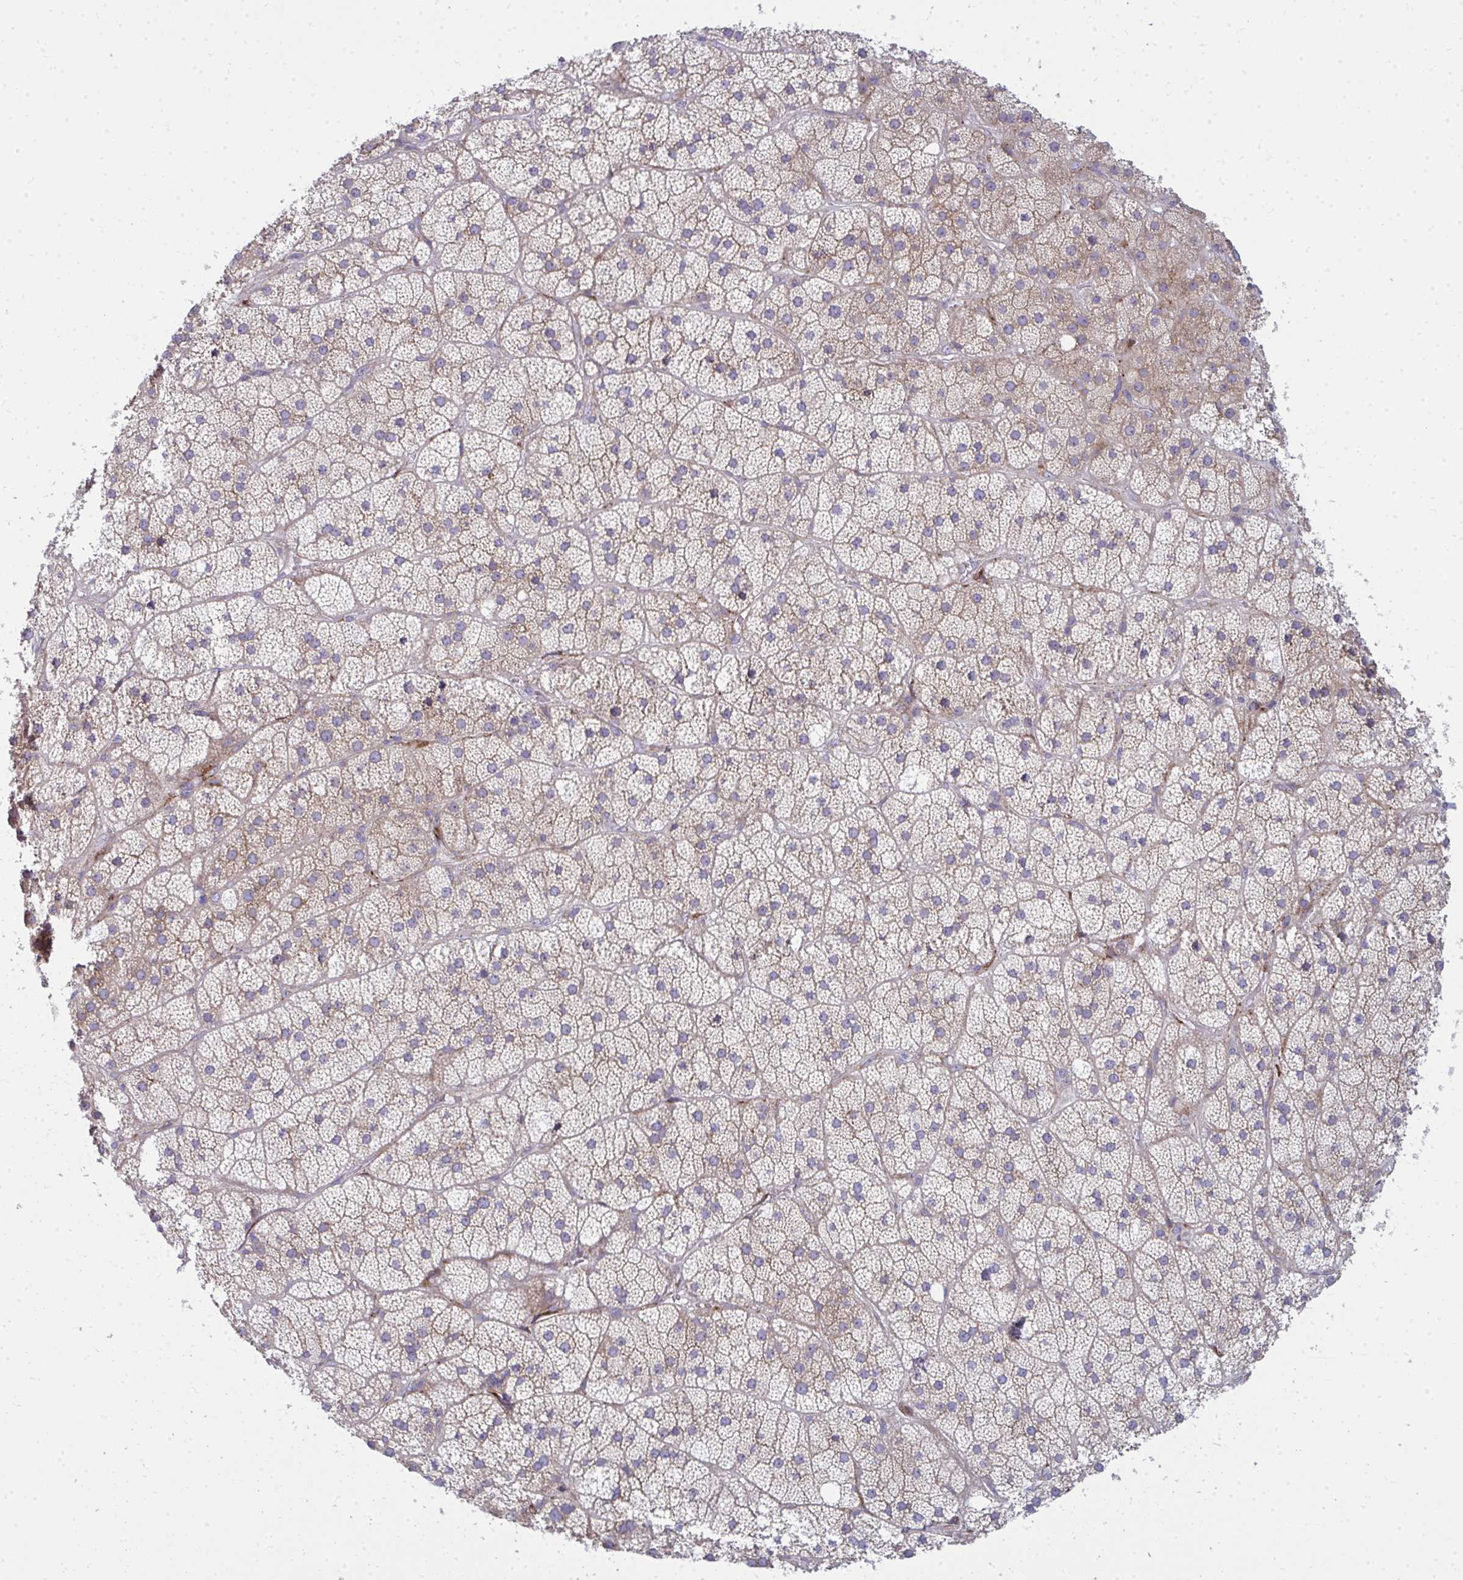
{"staining": {"intensity": "moderate", "quantity": "25%-75%", "location": "cytoplasmic/membranous"}, "tissue": "adrenal gland", "cell_type": "Glandular cells", "image_type": "normal", "snomed": [{"axis": "morphology", "description": "Normal tissue, NOS"}, {"axis": "topography", "description": "Adrenal gland"}], "caption": "Glandular cells exhibit medium levels of moderate cytoplasmic/membranous staining in about 25%-75% of cells in normal human adrenal gland.", "gene": "GFPT2", "patient": {"sex": "male", "age": 57}}